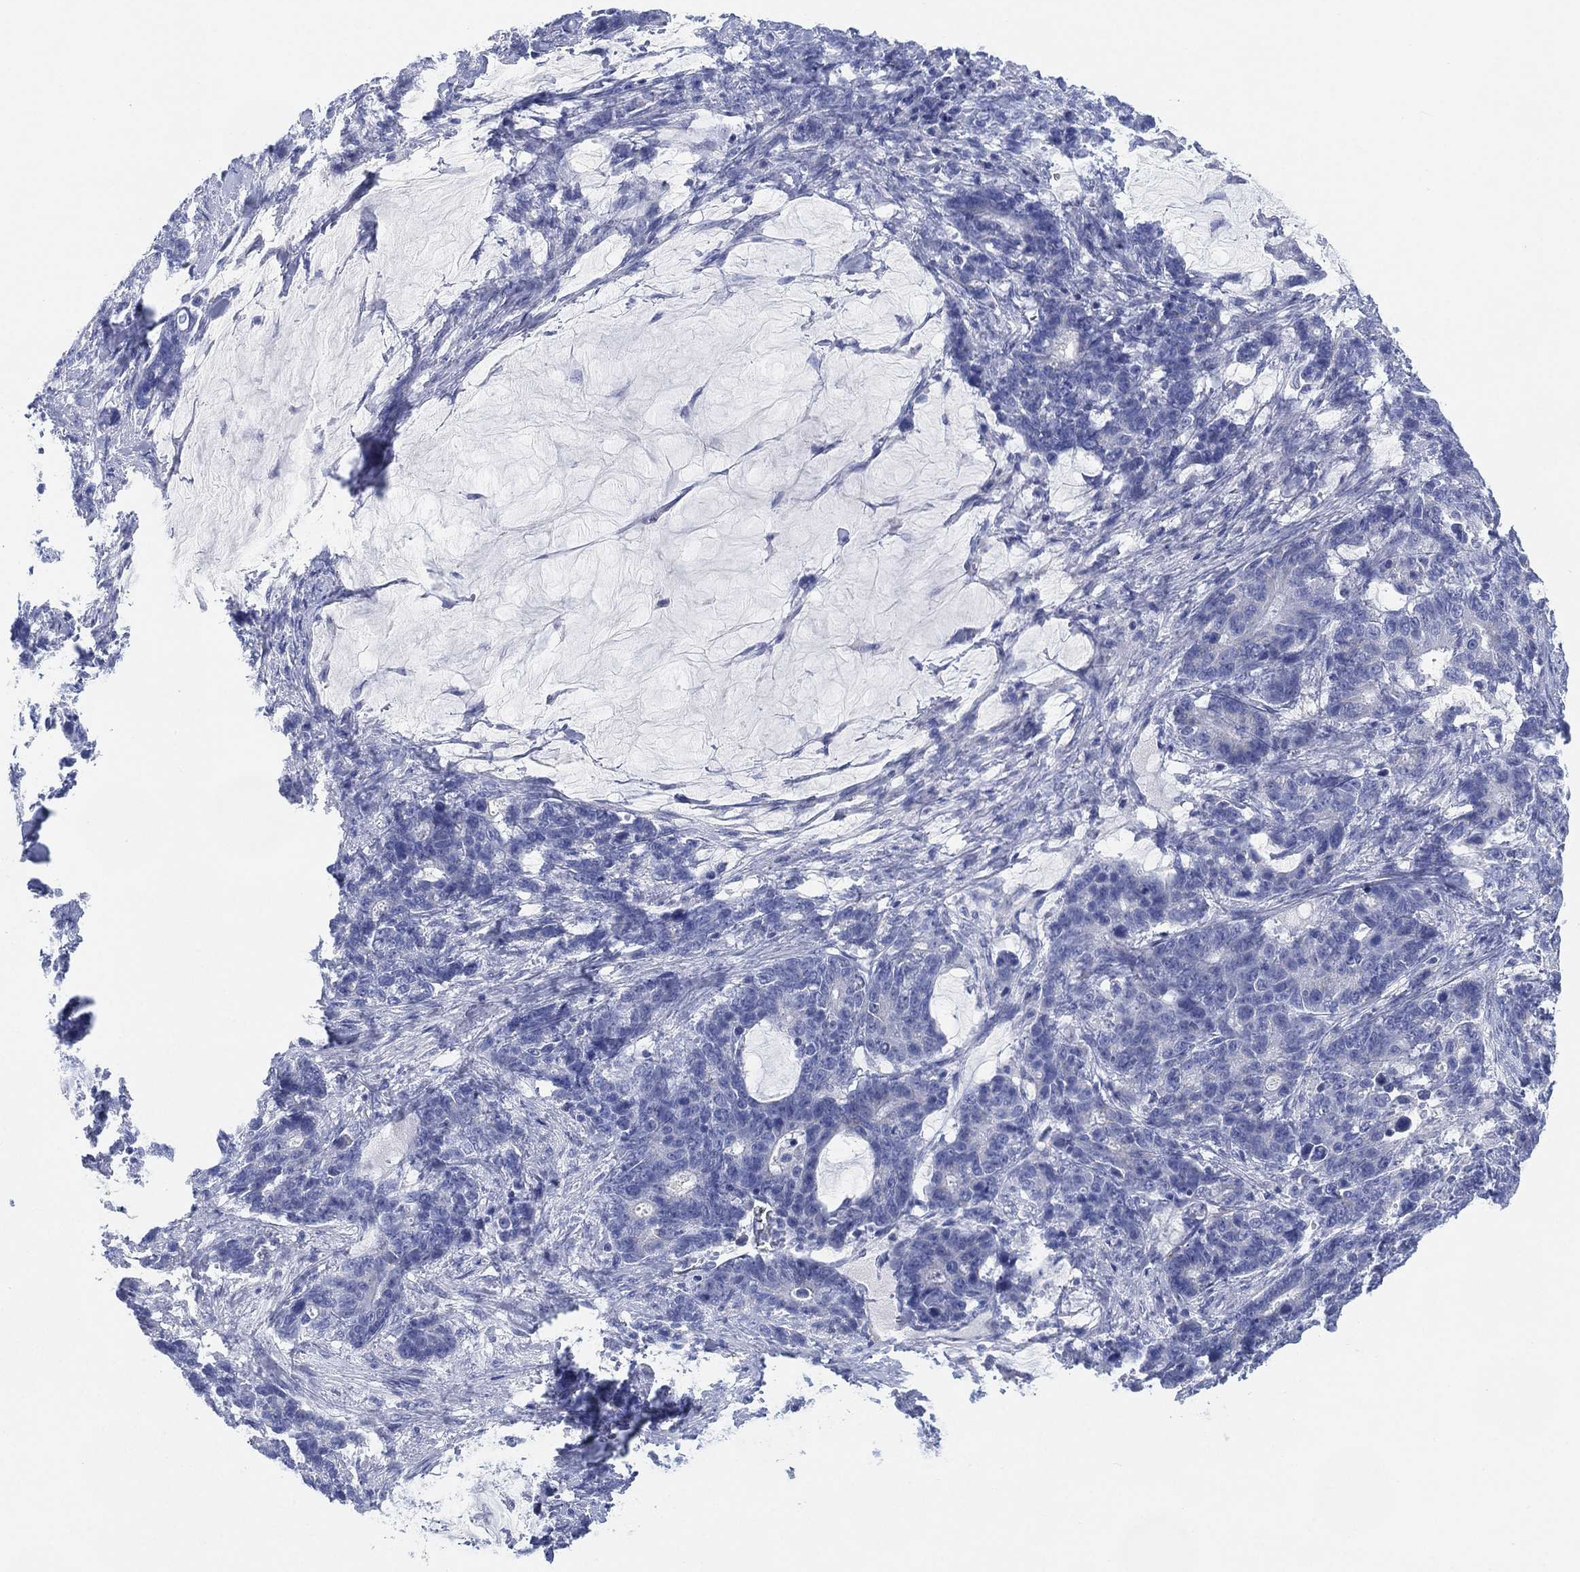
{"staining": {"intensity": "negative", "quantity": "none", "location": "none"}, "tissue": "stomach cancer", "cell_type": "Tumor cells", "image_type": "cancer", "snomed": [{"axis": "morphology", "description": "Normal tissue, NOS"}, {"axis": "morphology", "description": "Adenocarcinoma, NOS"}, {"axis": "topography", "description": "Stomach"}], "caption": "DAB (3,3'-diaminobenzidine) immunohistochemical staining of human stomach adenocarcinoma demonstrates no significant staining in tumor cells. (DAB (3,3'-diaminobenzidine) immunohistochemistry visualized using brightfield microscopy, high magnification).", "gene": "ADAD2", "patient": {"sex": "female", "age": 64}}